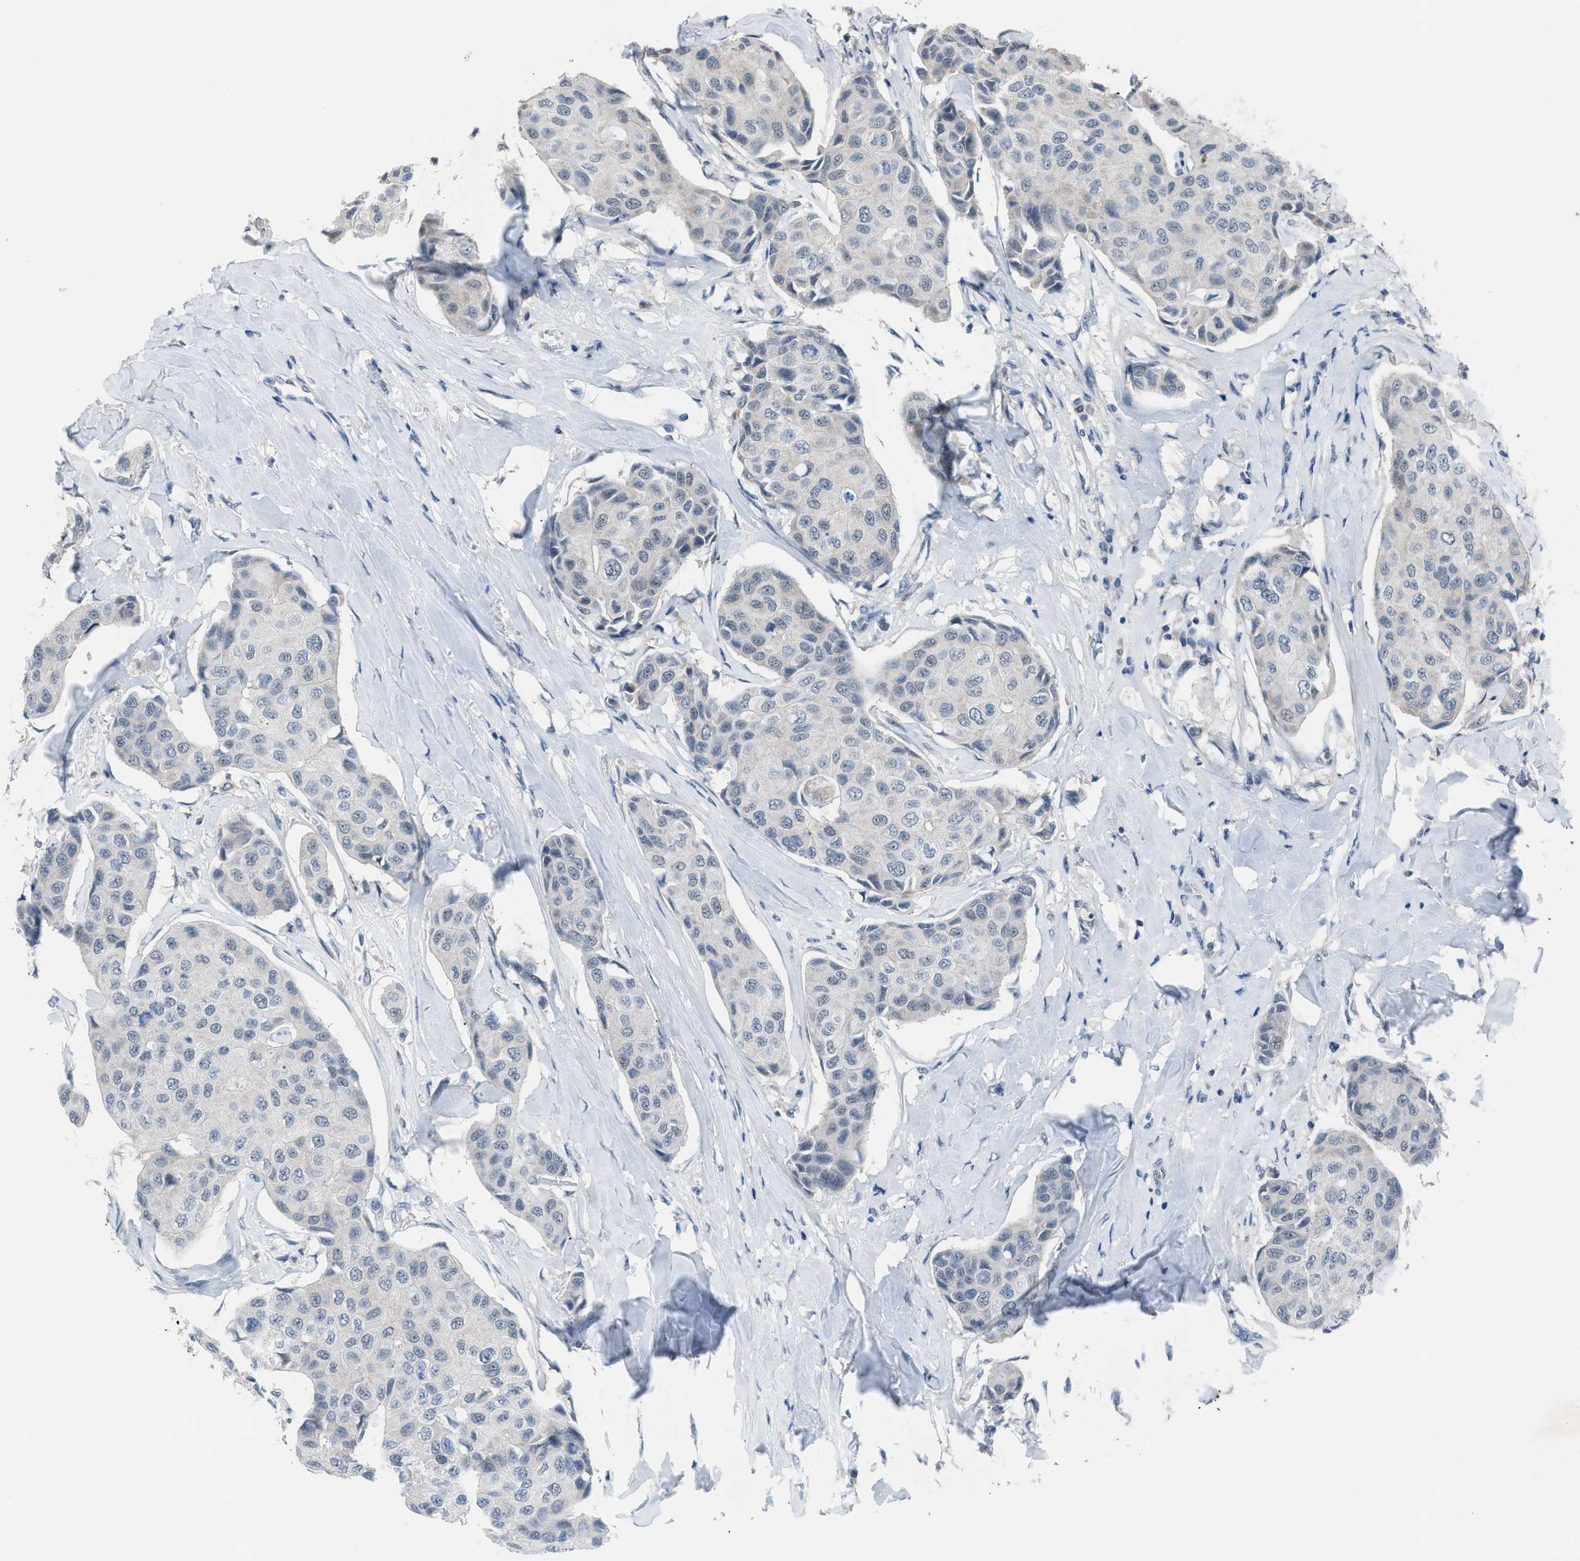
{"staining": {"intensity": "negative", "quantity": "none", "location": "none"}, "tissue": "breast cancer", "cell_type": "Tumor cells", "image_type": "cancer", "snomed": [{"axis": "morphology", "description": "Duct carcinoma"}, {"axis": "topography", "description": "Breast"}], "caption": "DAB (3,3'-diaminobenzidine) immunohistochemical staining of human breast cancer demonstrates no significant staining in tumor cells.", "gene": "ANAPC11", "patient": {"sex": "female", "age": 80}}